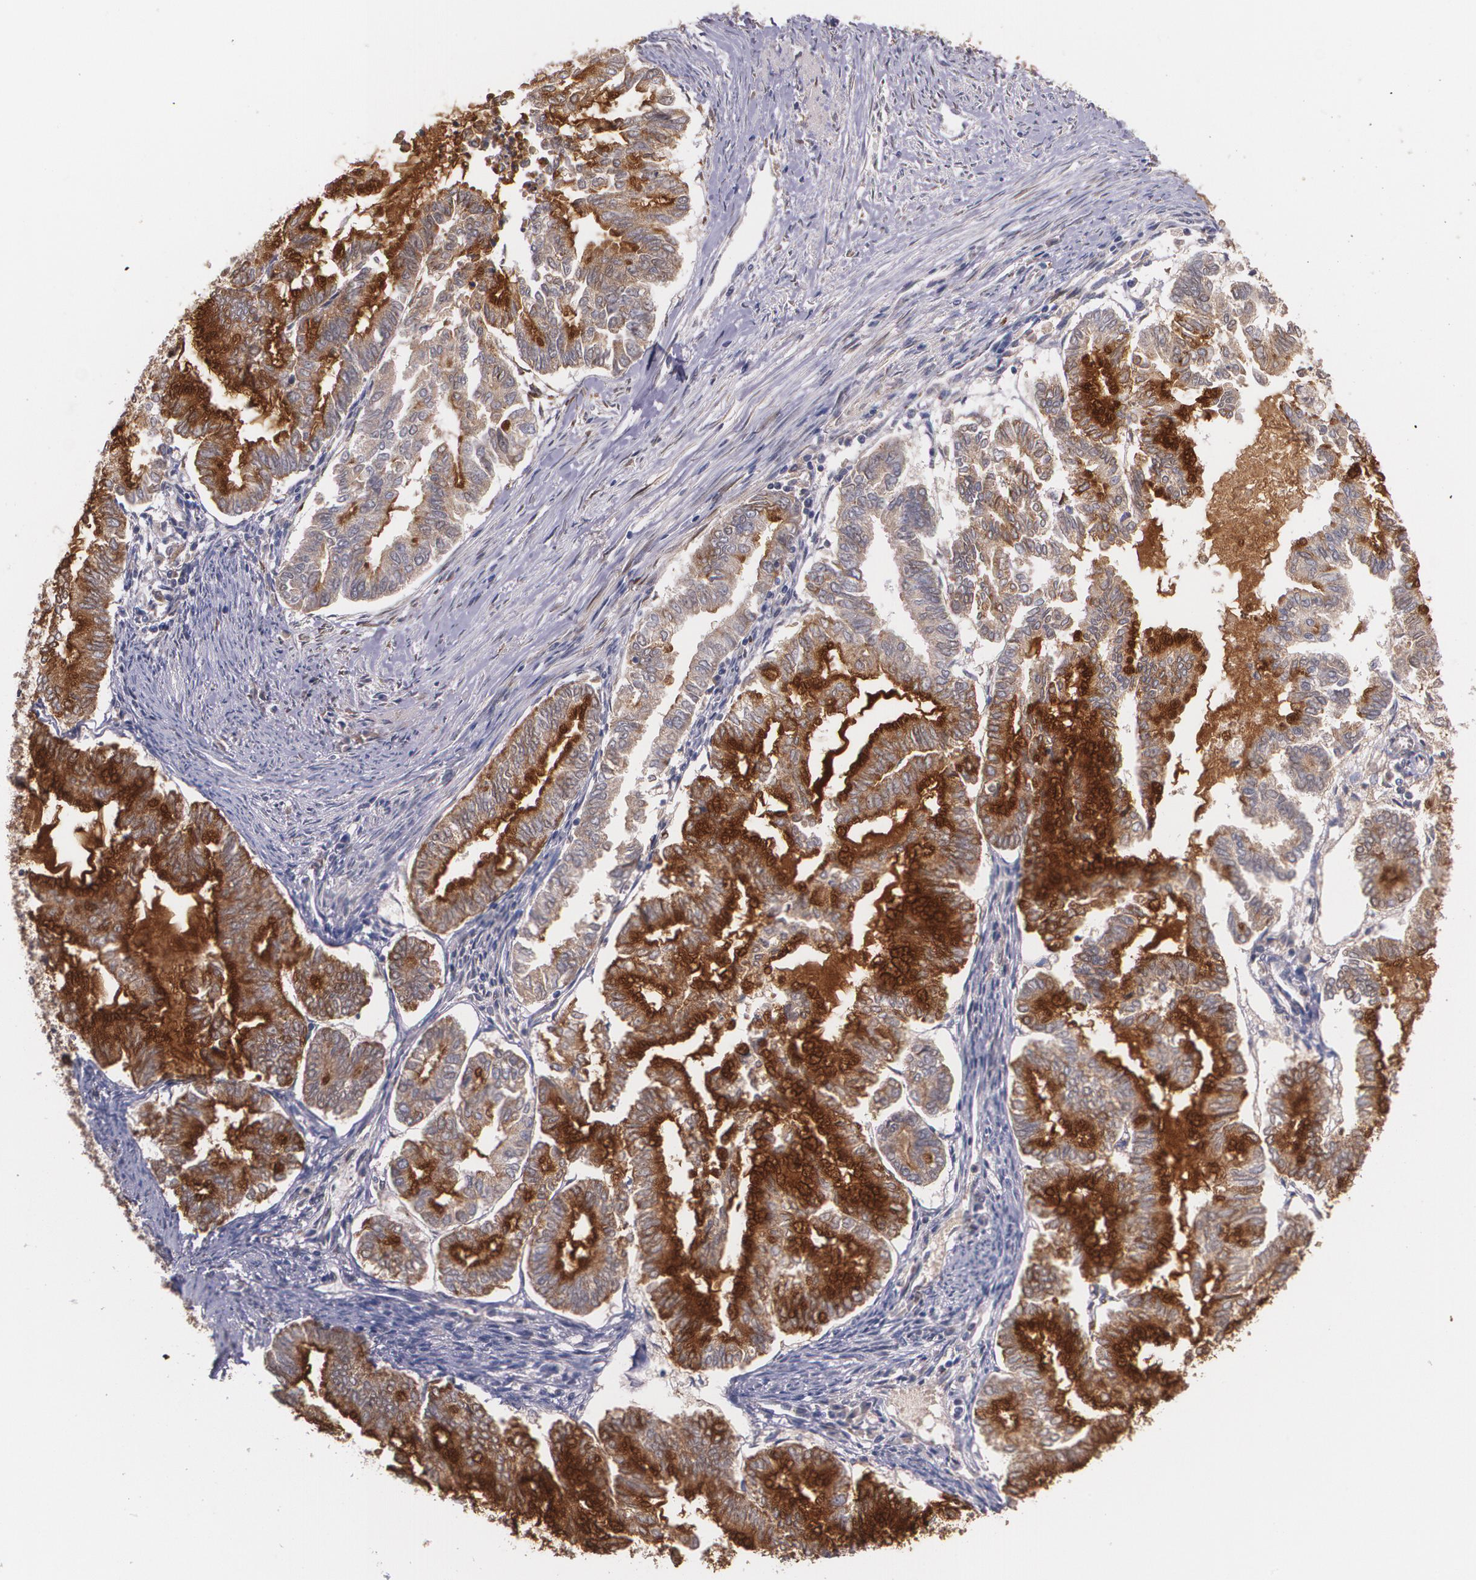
{"staining": {"intensity": "strong", "quantity": ">75%", "location": "cytoplasmic/membranous"}, "tissue": "endometrial cancer", "cell_type": "Tumor cells", "image_type": "cancer", "snomed": [{"axis": "morphology", "description": "Adenocarcinoma, NOS"}, {"axis": "topography", "description": "Endometrium"}], "caption": "The image exhibits staining of endometrial cancer, revealing strong cytoplasmic/membranous protein positivity (brown color) within tumor cells.", "gene": "IFNGR2", "patient": {"sex": "female", "age": 79}}